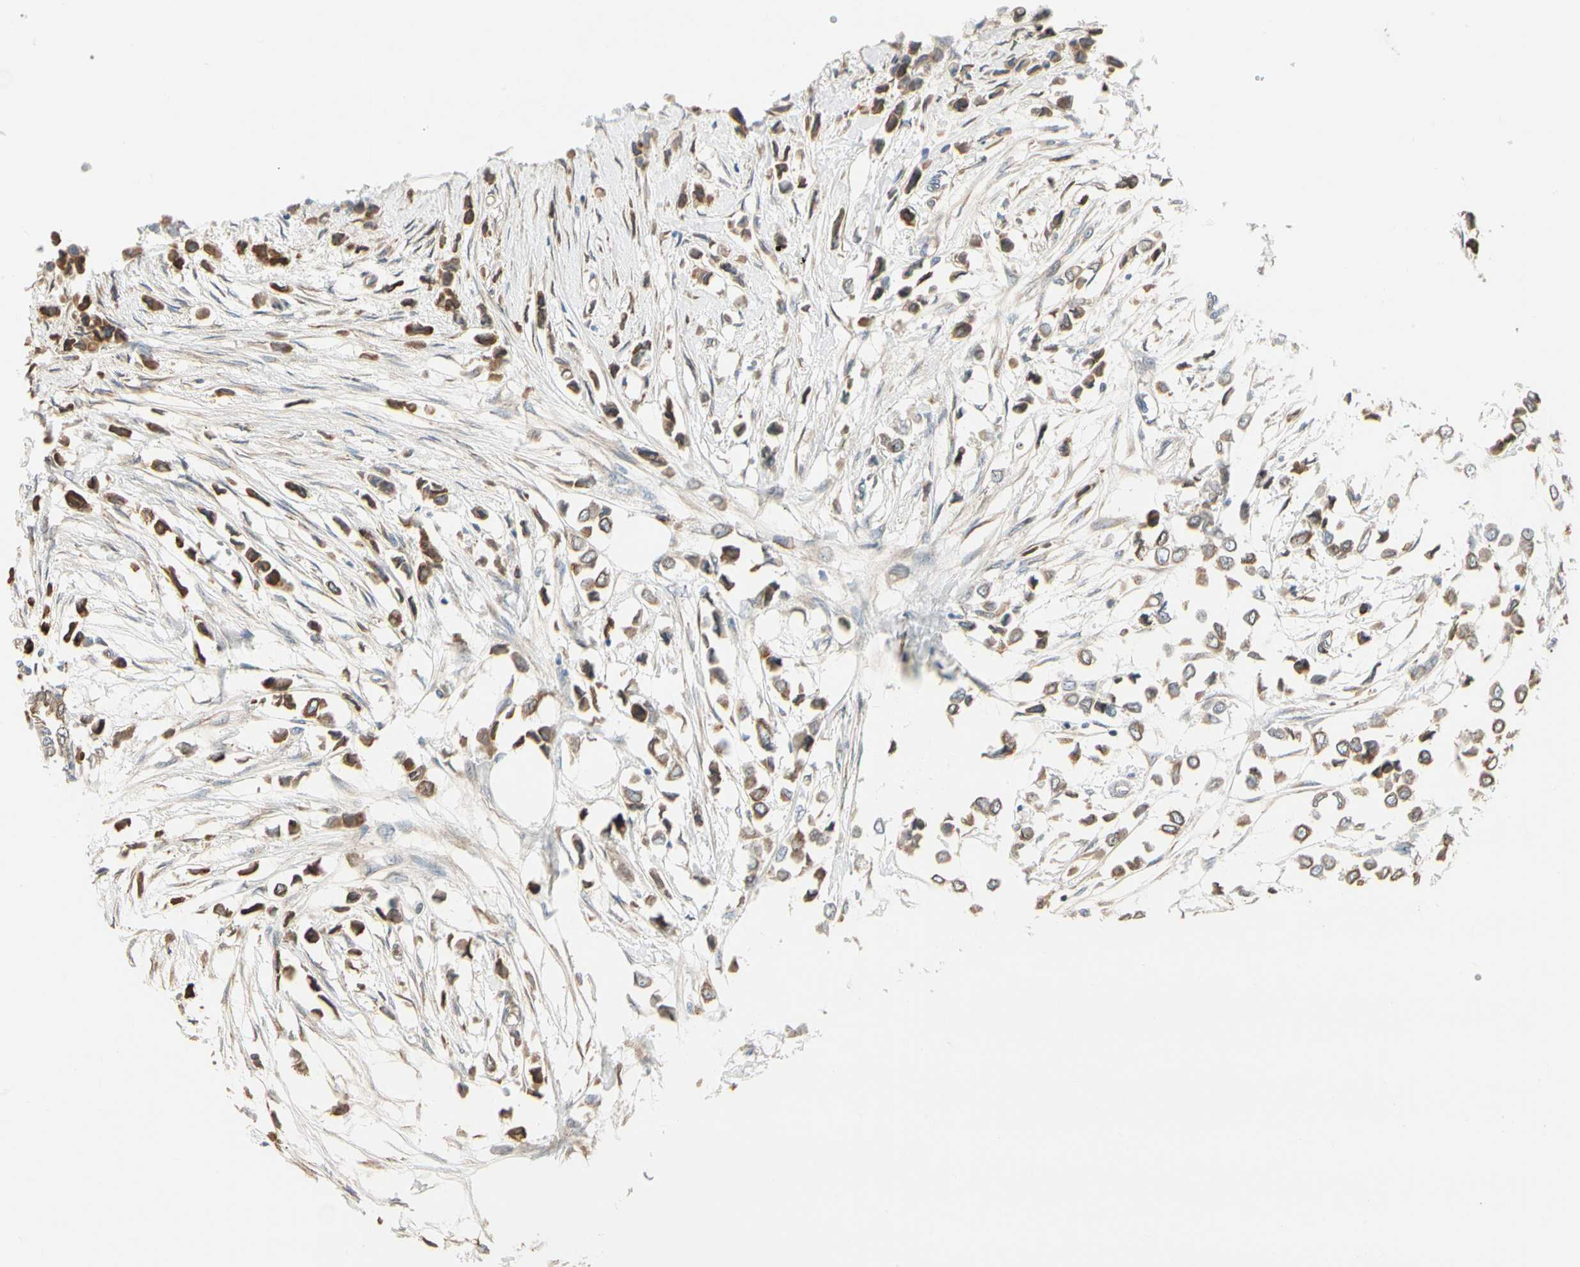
{"staining": {"intensity": "moderate", "quantity": ">75%", "location": "cytoplasmic/membranous"}, "tissue": "breast cancer", "cell_type": "Tumor cells", "image_type": "cancer", "snomed": [{"axis": "morphology", "description": "Lobular carcinoma"}, {"axis": "topography", "description": "Breast"}], "caption": "The photomicrograph exhibits immunohistochemical staining of breast cancer (lobular carcinoma). There is moderate cytoplasmic/membranous expression is seen in about >75% of tumor cells.", "gene": "NUCB2", "patient": {"sex": "female", "age": 51}}